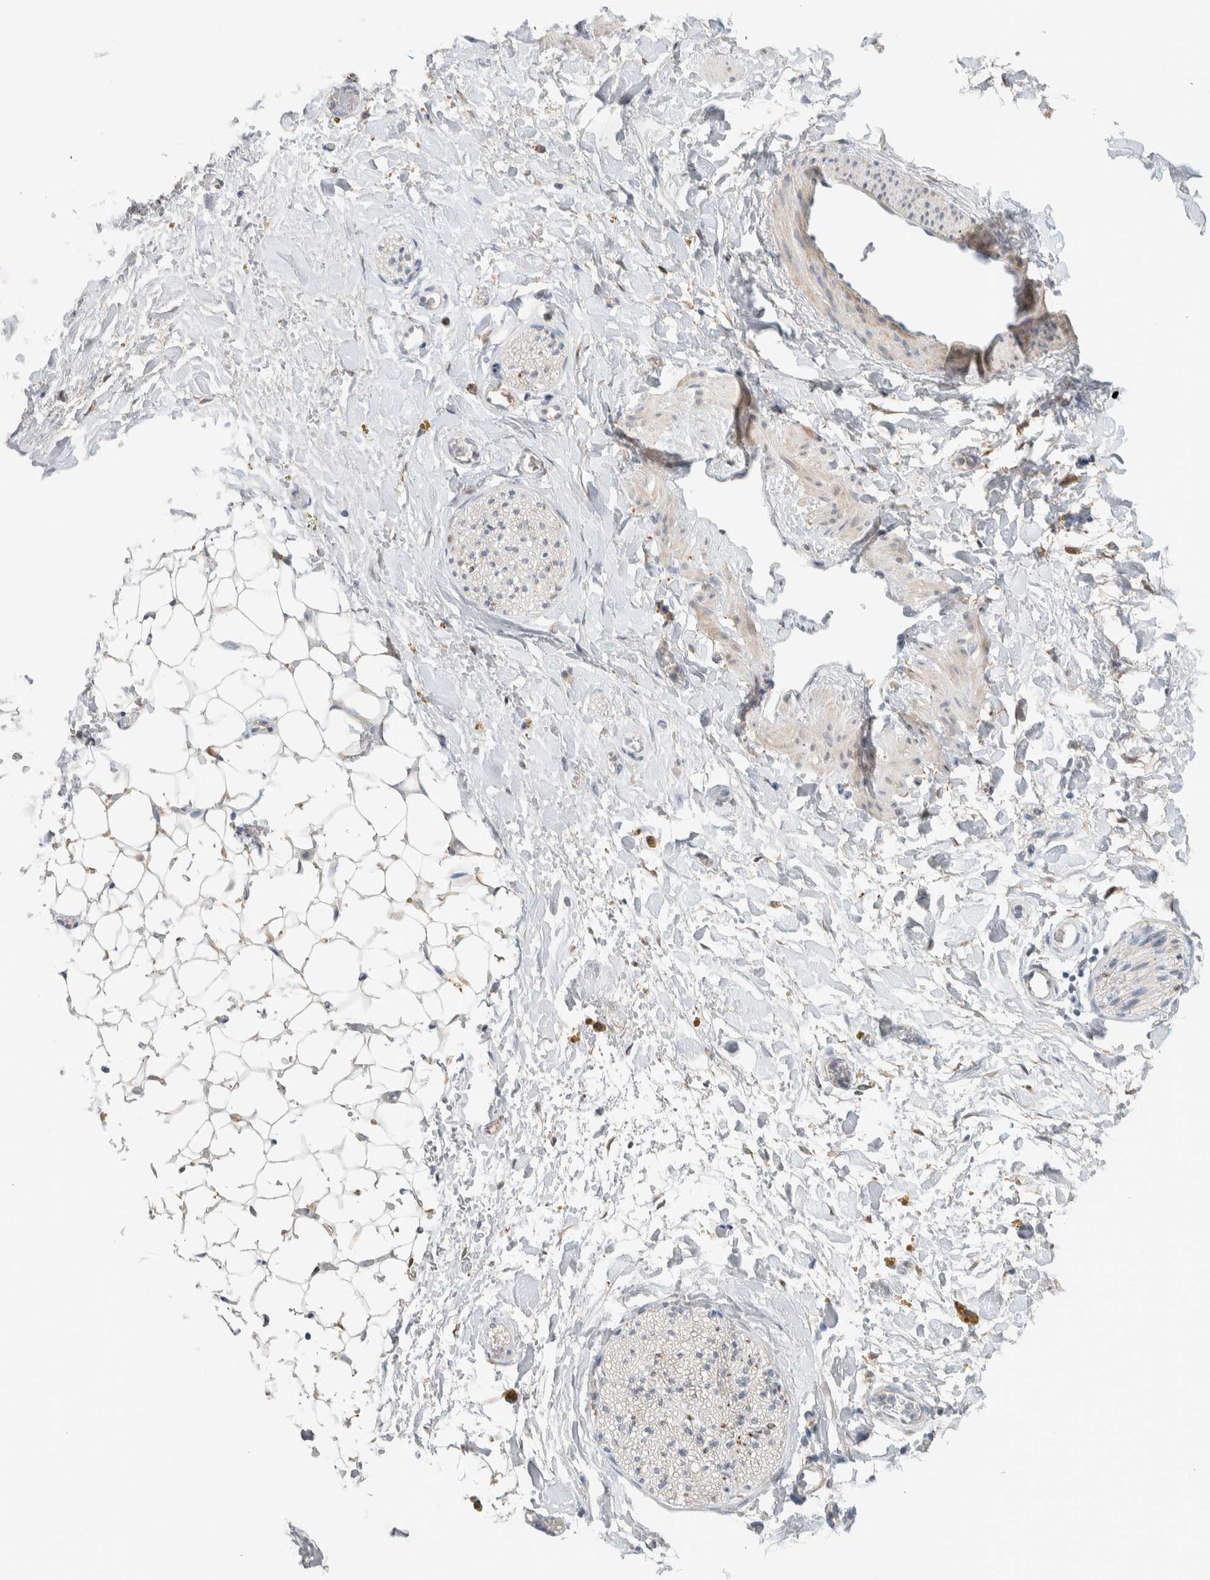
{"staining": {"intensity": "weak", "quantity": ">75%", "location": "cytoplasmic/membranous"}, "tissue": "adipose tissue", "cell_type": "Adipocytes", "image_type": "normal", "snomed": [{"axis": "morphology", "description": "Normal tissue, NOS"}, {"axis": "topography", "description": "Kidney"}, {"axis": "topography", "description": "Peripheral nerve tissue"}], "caption": "Brown immunohistochemical staining in unremarkable adipose tissue displays weak cytoplasmic/membranous staining in approximately >75% of adipocytes. (brown staining indicates protein expression, while blue staining denotes nuclei).", "gene": "DEPTOR", "patient": {"sex": "male", "age": 7}}